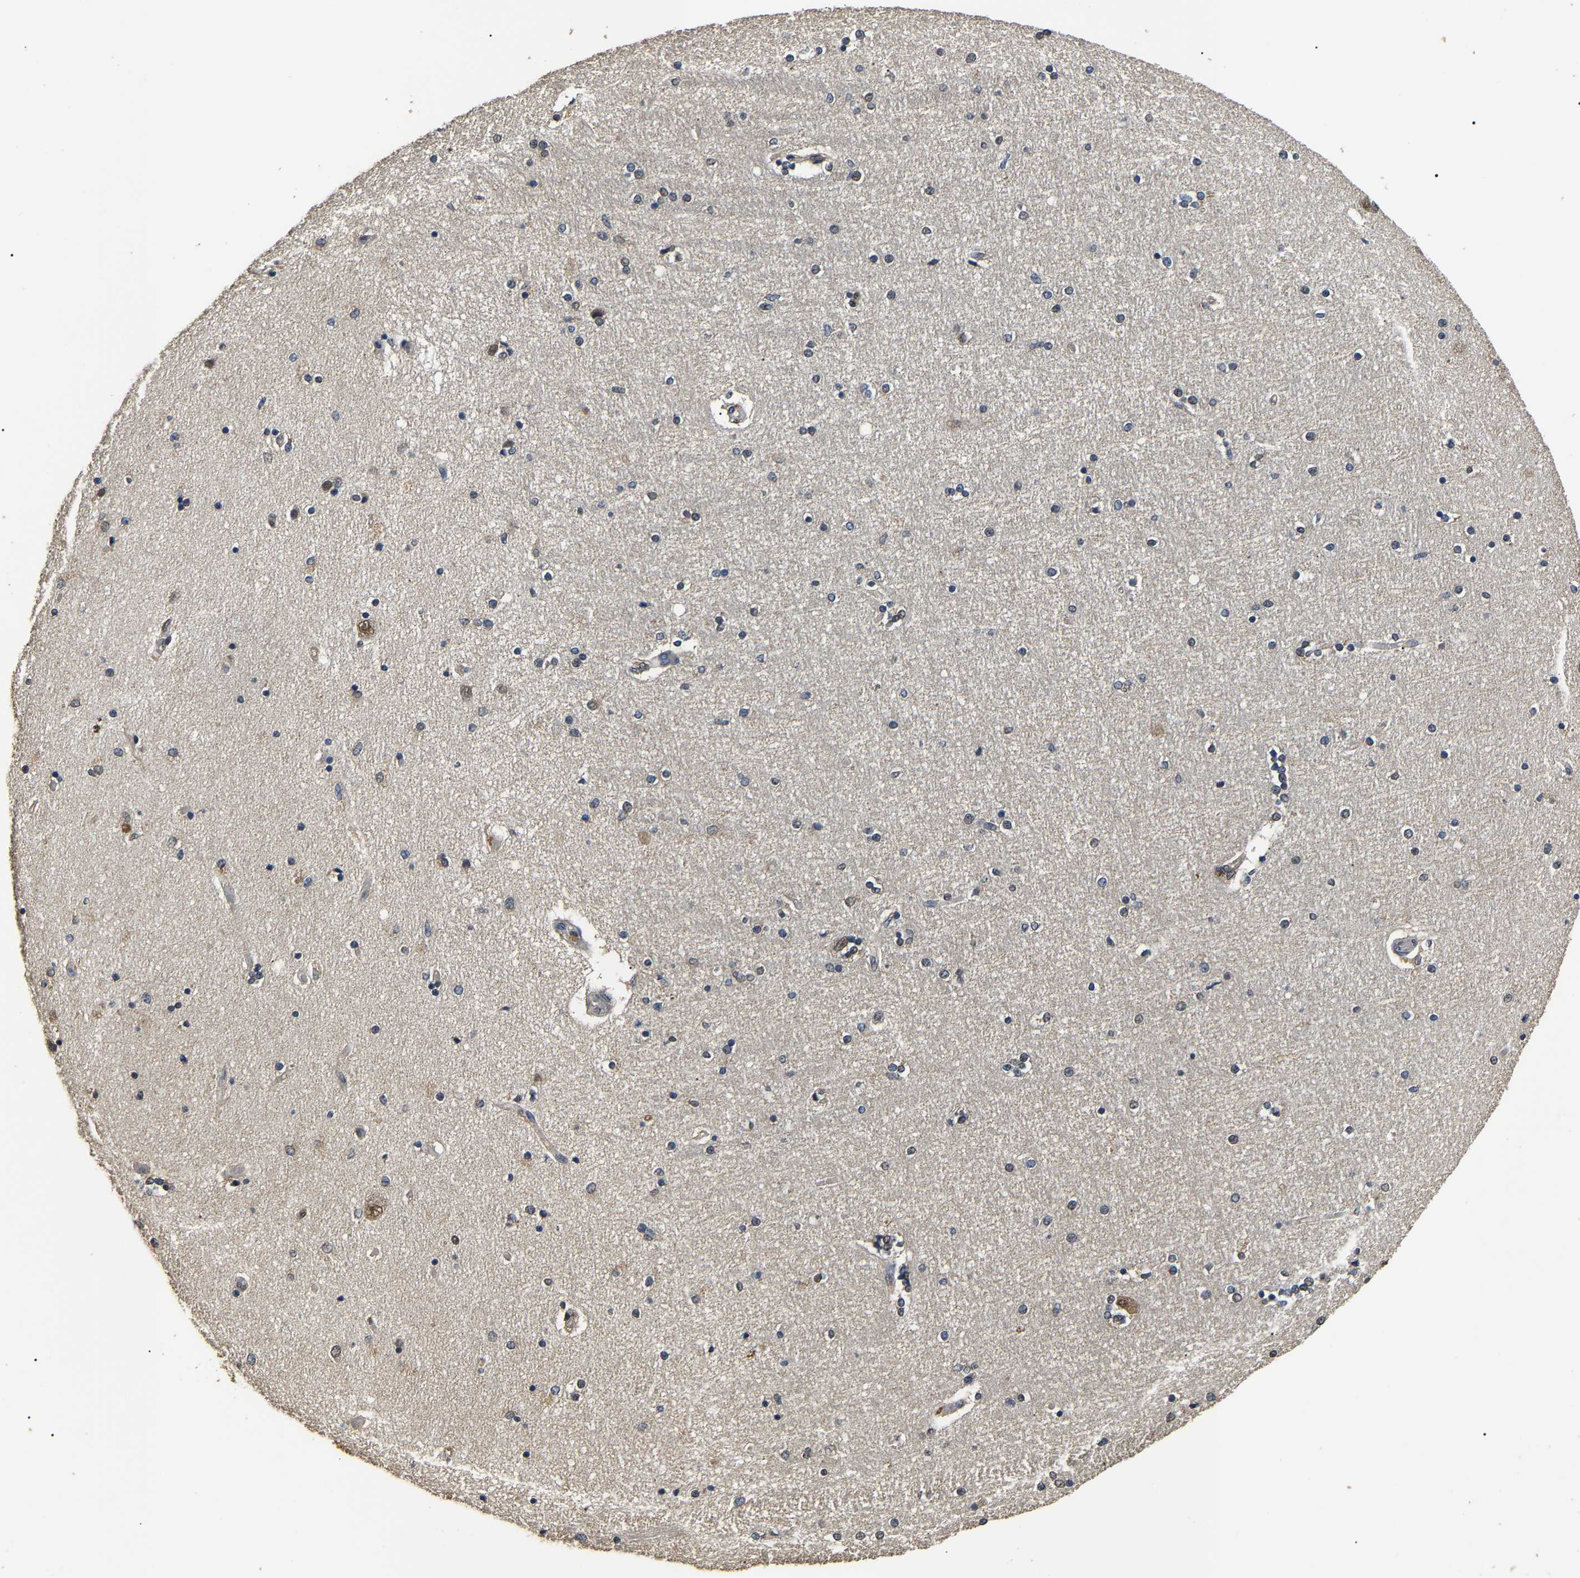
{"staining": {"intensity": "negative", "quantity": "none", "location": "none"}, "tissue": "hippocampus", "cell_type": "Glial cells", "image_type": "normal", "snomed": [{"axis": "morphology", "description": "Normal tissue, NOS"}, {"axis": "topography", "description": "Hippocampus"}], "caption": "An image of hippocampus stained for a protein displays no brown staining in glial cells.", "gene": "PSMD8", "patient": {"sex": "female", "age": 54}}